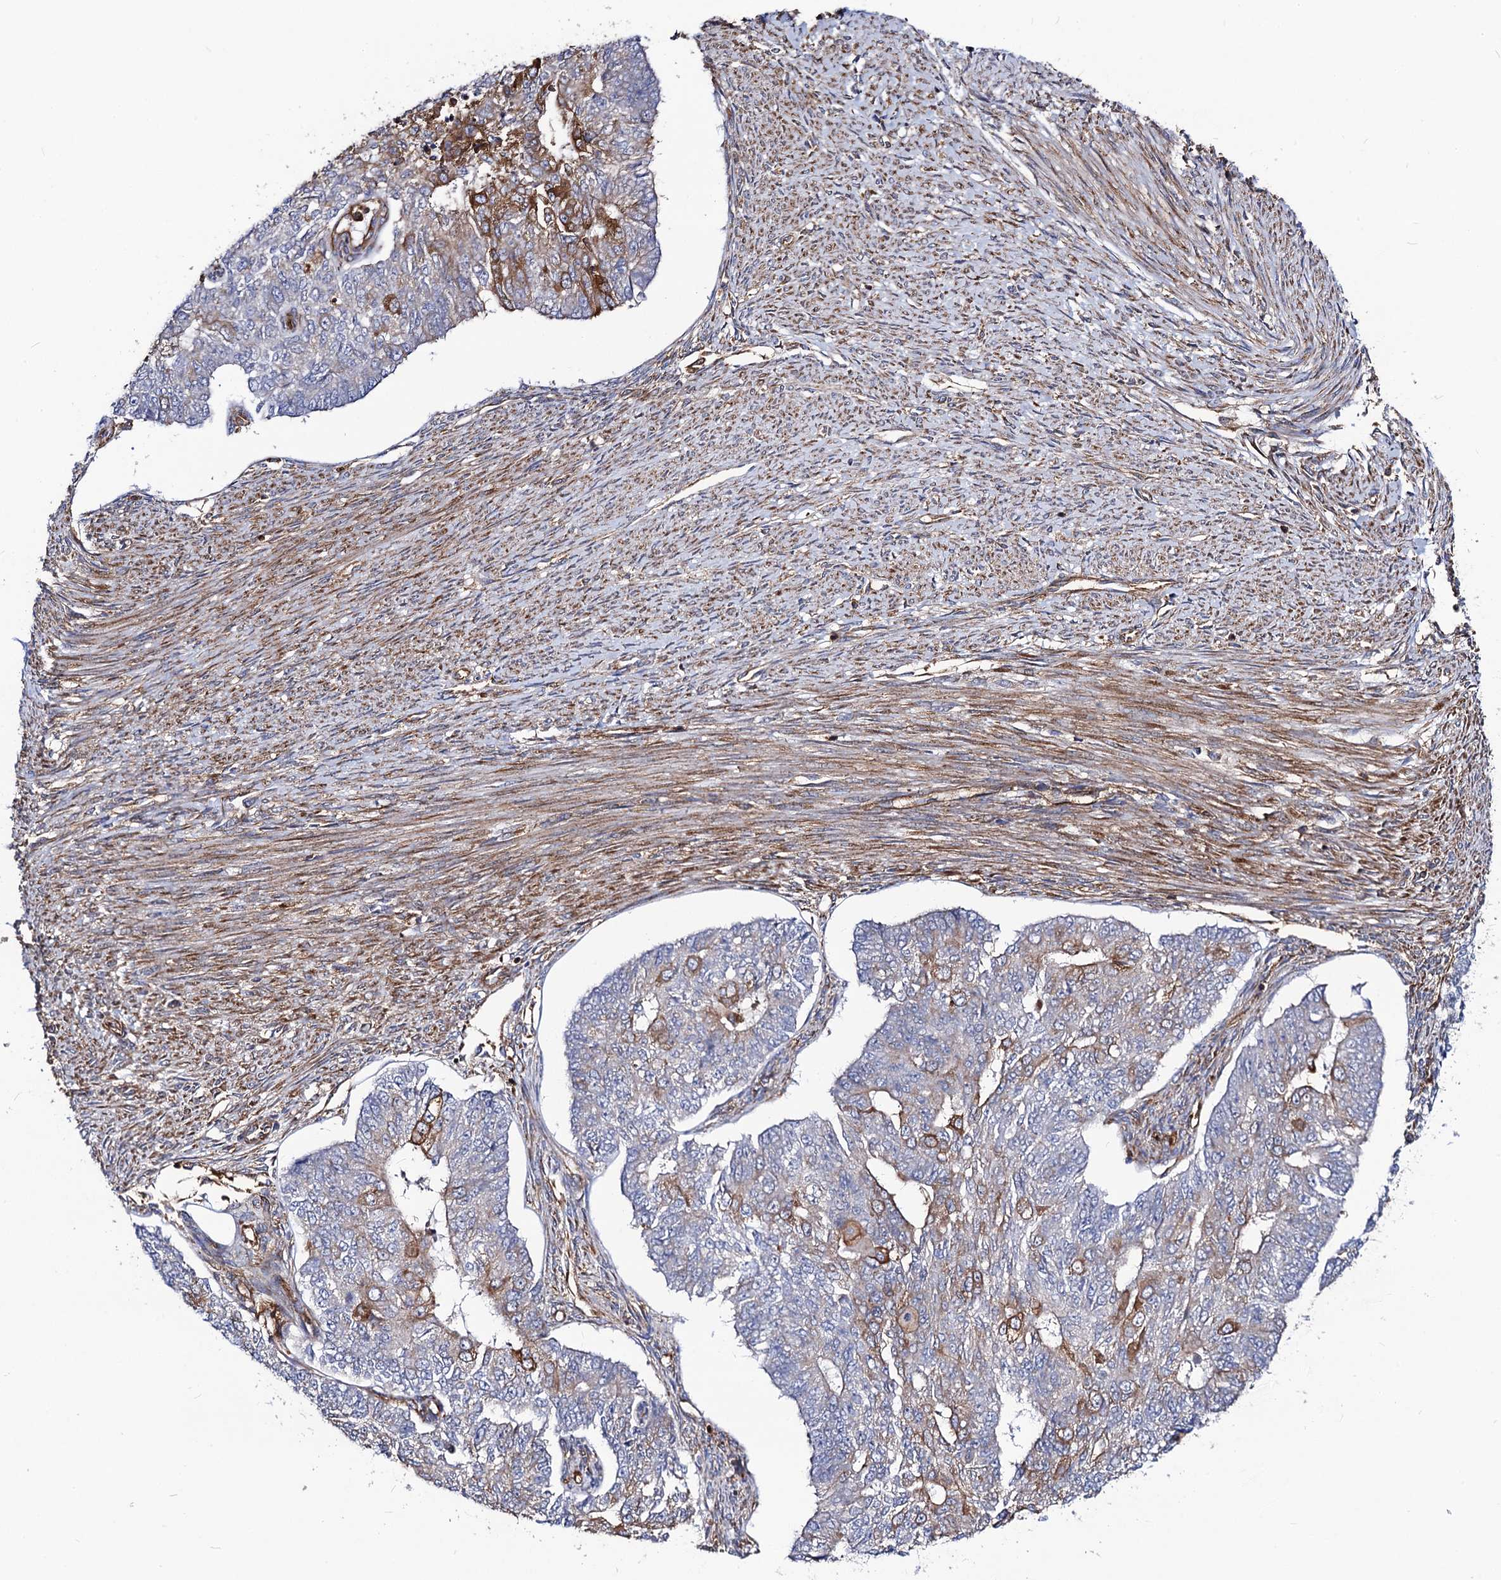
{"staining": {"intensity": "strong", "quantity": "<25%", "location": "cytoplasmic/membranous"}, "tissue": "endometrial cancer", "cell_type": "Tumor cells", "image_type": "cancer", "snomed": [{"axis": "morphology", "description": "Adenocarcinoma, NOS"}, {"axis": "topography", "description": "Endometrium"}], "caption": "Protein staining reveals strong cytoplasmic/membranous positivity in about <25% of tumor cells in endometrial cancer. The staining was performed using DAB to visualize the protein expression in brown, while the nuclei were stained in blue with hematoxylin (Magnification: 20x).", "gene": "DYDC1", "patient": {"sex": "female", "age": 32}}